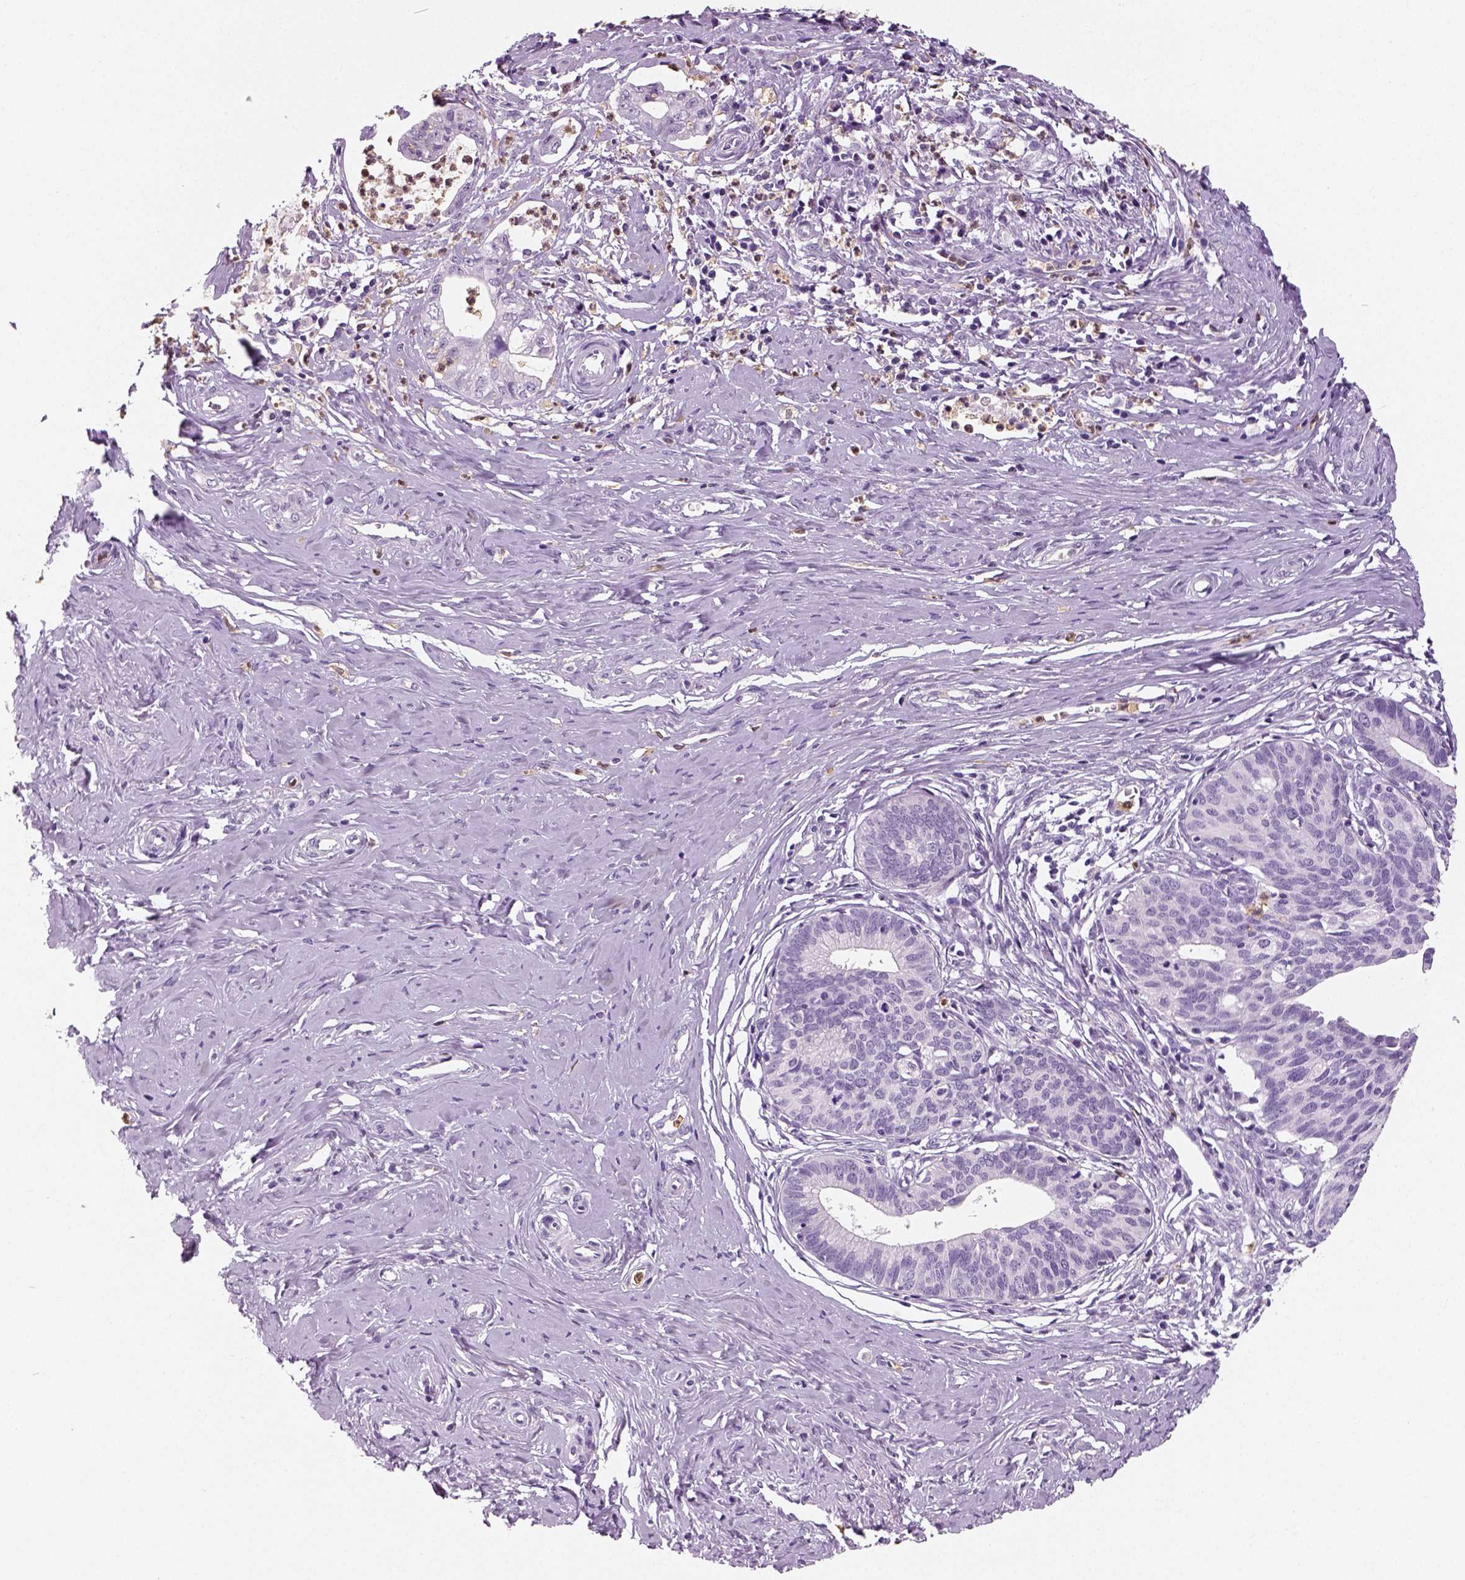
{"staining": {"intensity": "negative", "quantity": "none", "location": "none"}, "tissue": "cervical cancer", "cell_type": "Tumor cells", "image_type": "cancer", "snomed": [{"axis": "morphology", "description": "Normal tissue, NOS"}, {"axis": "morphology", "description": "Adenocarcinoma, NOS"}, {"axis": "topography", "description": "Cervix"}], "caption": "Adenocarcinoma (cervical) was stained to show a protein in brown. There is no significant expression in tumor cells.", "gene": "NECAB2", "patient": {"sex": "female", "age": 38}}